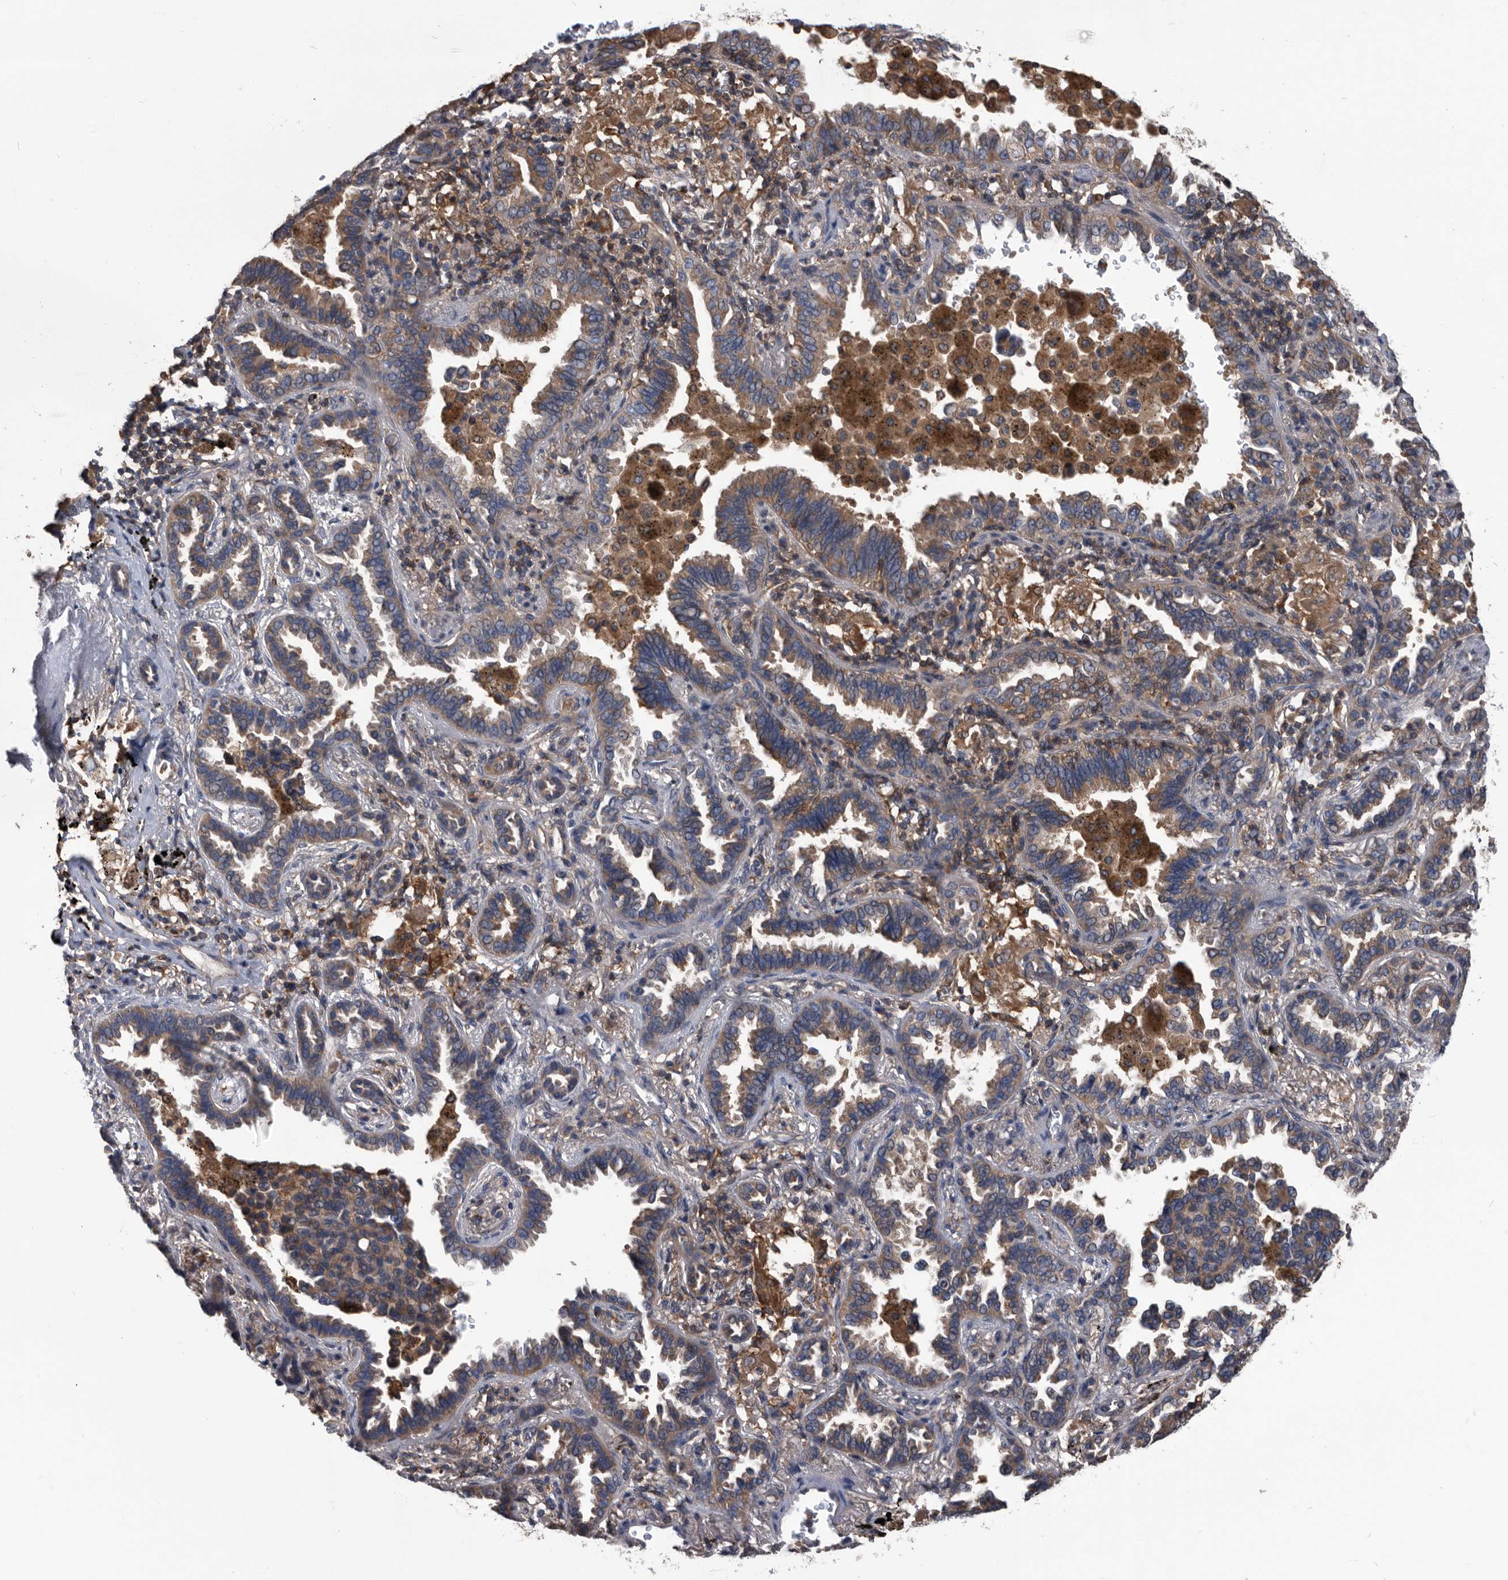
{"staining": {"intensity": "moderate", "quantity": ">75%", "location": "cytoplasmic/membranous"}, "tissue": "lung cancer", "cell_type": "Tumor cells", "image_type": "cancer", "snomed": [{"axis": "morphology", "description": "Normal tissue, NOS"}, {"axis": "morphology", "description": "Adenocarcinoma, NOS"}, {"axis": "topography", "description": "Lung"}], "caption": "Lung adenocarcinoma stained with immunohistochemistry (IHC) reveals moderate cytoplasmic/membranous expression in about >75% of tumor cells.", "gene": "NRBP1", "patient": {"sex": "male", "age": 59}}